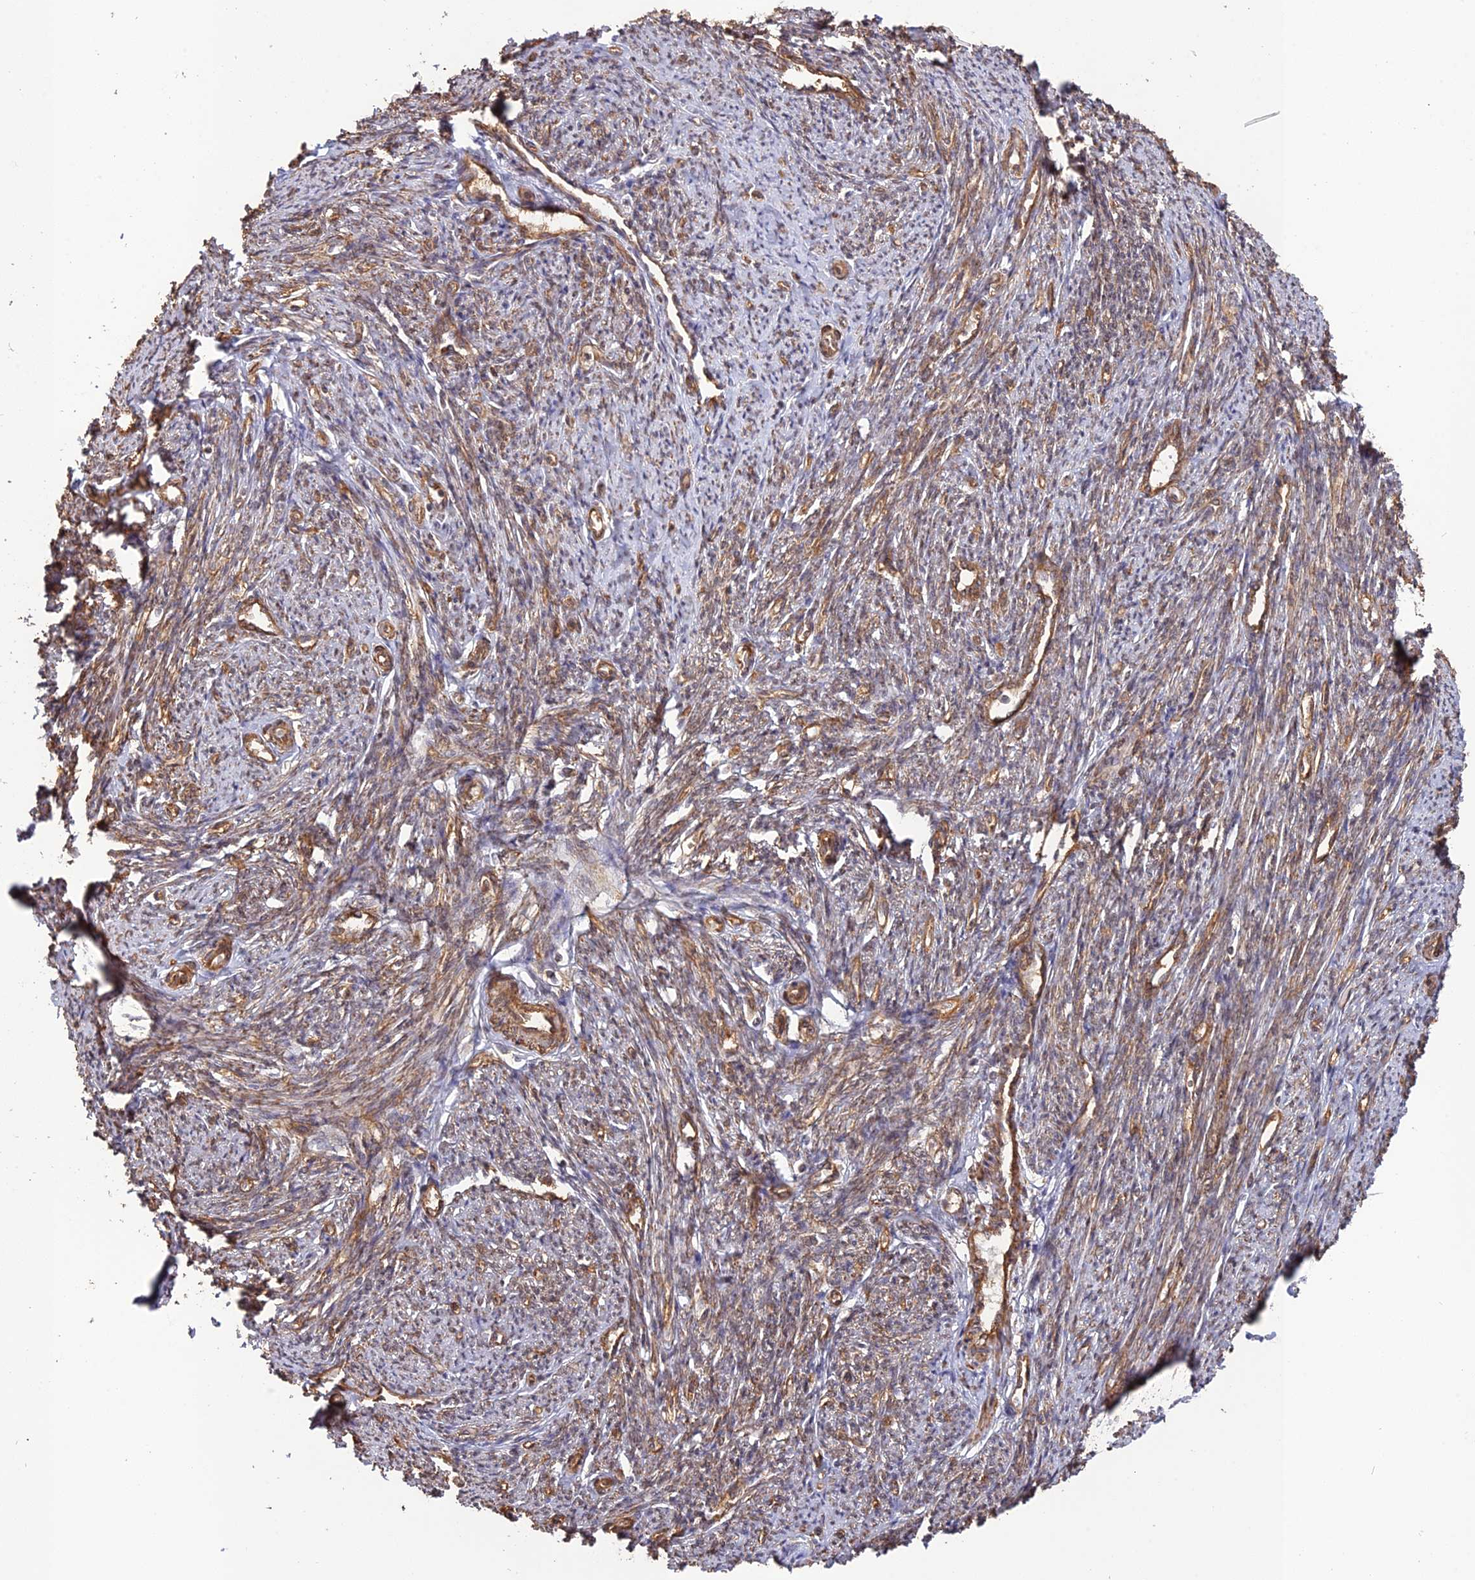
{"staining": {"intensity": "moderate", "quantity": ">75%", "location": "cytoplasmic/membranous"}, "tissue": "smooth muscle", "cell_type": "Smooth muscle cells", "image_type": "normal", "snomed": [{"axis": "morphology", "description": "Normal tissue, NOS"}, {"axis": "topography", "description": "Smooth muscle"}, {"axis": "topography", "description": "Uterus"}], "caption": "A brown stain highlights moderate cytoplasmic/membranous expression of a protein in smooth muscle cells of unremarkable smooth muscle.", "gene": "CCDC174", "patient": {"sex": "female", "age": 59}}